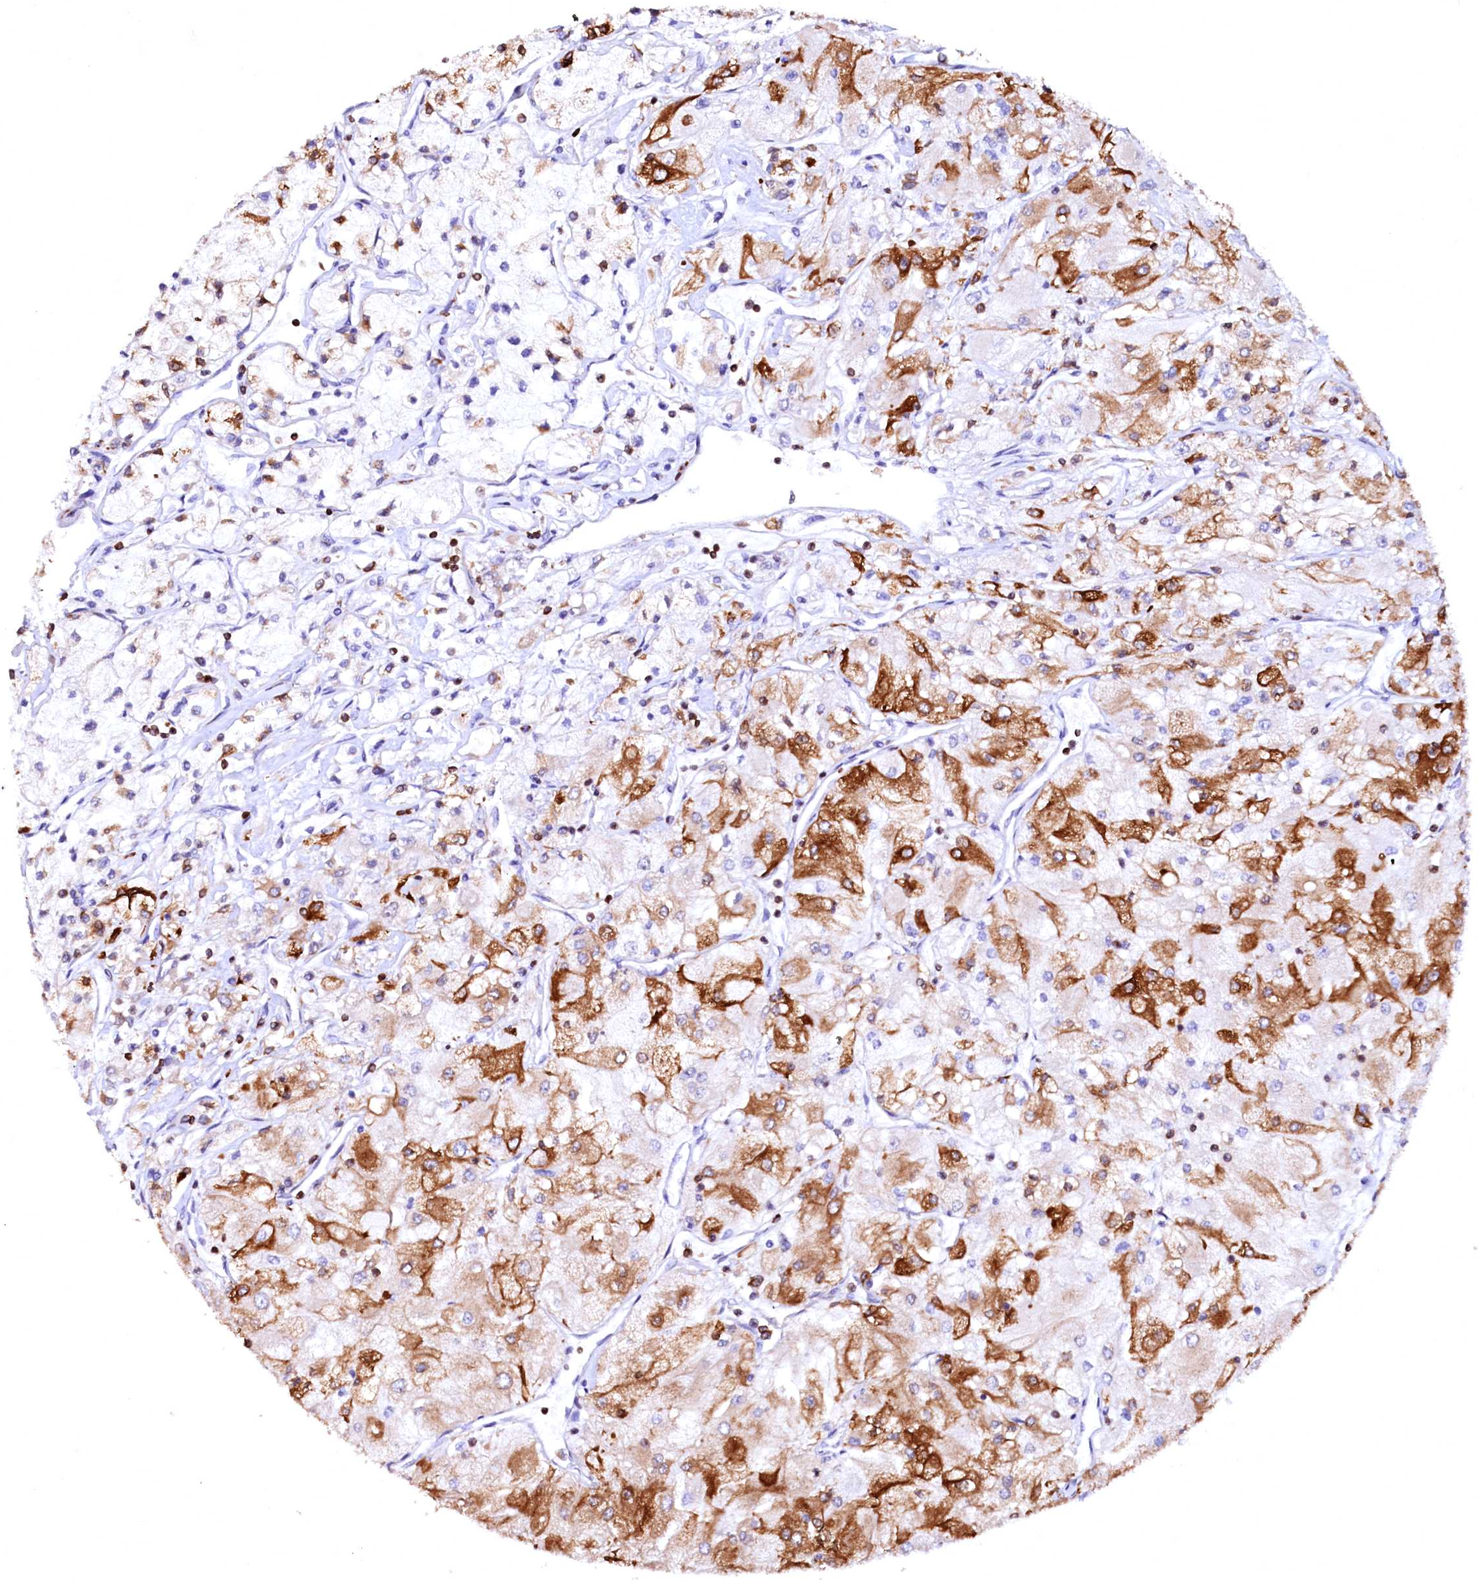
{"staining": {"intensity": "strong", "quantity": "25%-75%", "location": "cytoplasmic/membranous"}, "tissue": "renal cancer", "cell_type": "Tumor cells", "image_type": "cancer", "snomed": [{"axis": "morphology", "description": "Adenocarcinoma, NOS"}, {"axis": "topography", "description": "Kidney"}], "caption": "Renal cancer stained with DAB (3,3'-diaminobenzidine) immunohistochemistry shows high levels of strong cytoplasmic/membranous positivity in approximately 25%-75% of tumor cells. (DAB (3,3'-diaminobenzidine) = brown stain, brightfield microscopy at high magnification).", "gene": "DERL1", "patient": {"sex": "male", "age": 80}}